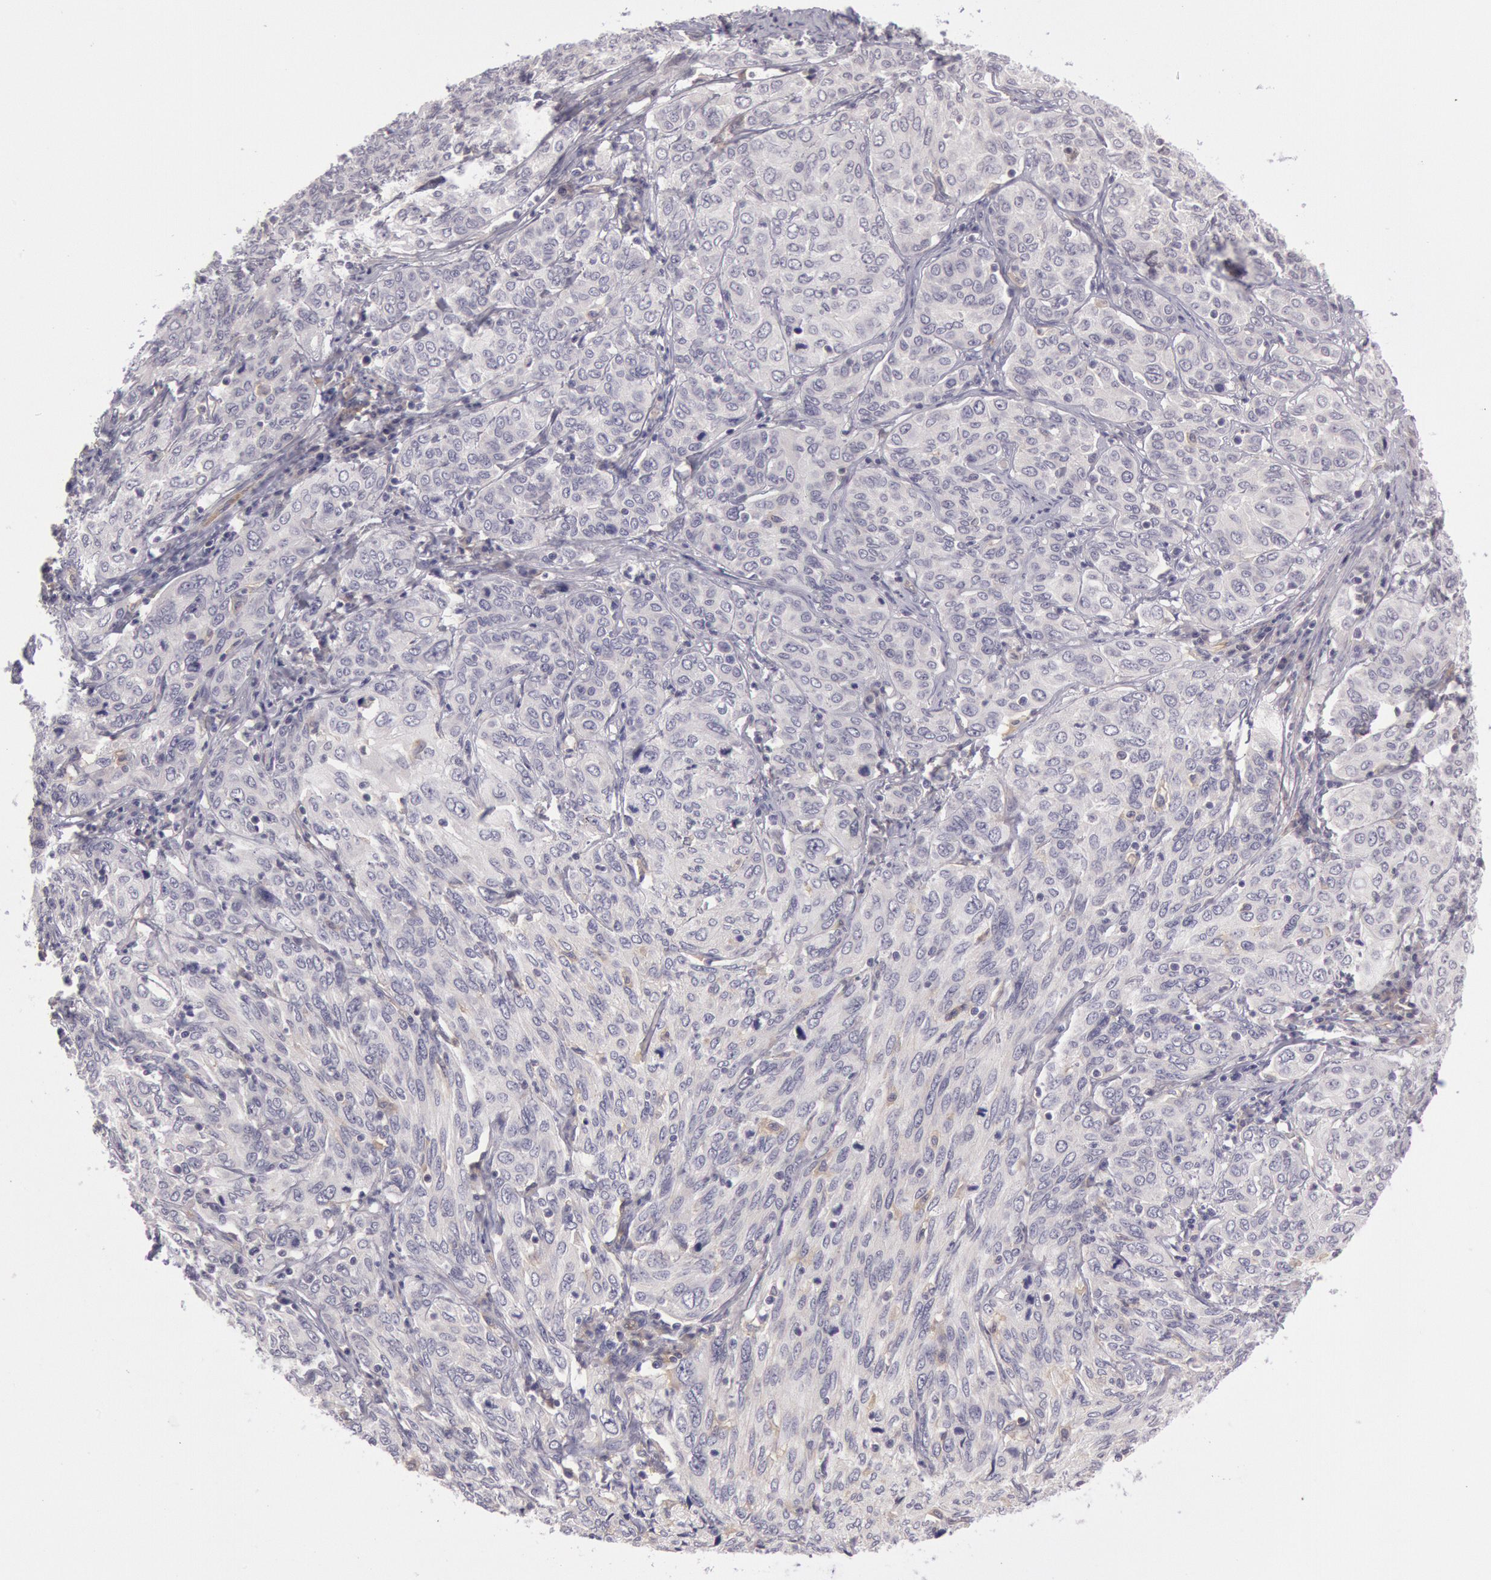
{"staining": {"intensity": "negative", "quantity": "none", "location": "none"}, "tissue": "cervical cancer", "cell_type": "Tumor cells", "image_type": "cancer", "snomed": [{"axis": "morphology", "description": "Squamous cell carcinoma, NOS"}, {"axis": "topography", "description": "Cervix"}], "caption": "High magnification brightfield microscopy of squamous cell carcinoma (cervical) stained with DAB (3,3'-diaminobenzidine) (brown) and counterstained with hematoxylin (blue): tumor cells show no significant positivity. (DAB (3,3'-diaminobenzidine) immunohistochemistry (IHC) with hematoxylin counter stain).", "gene": "MYO5A", "patient": {"sex": "female", "age": 38}}